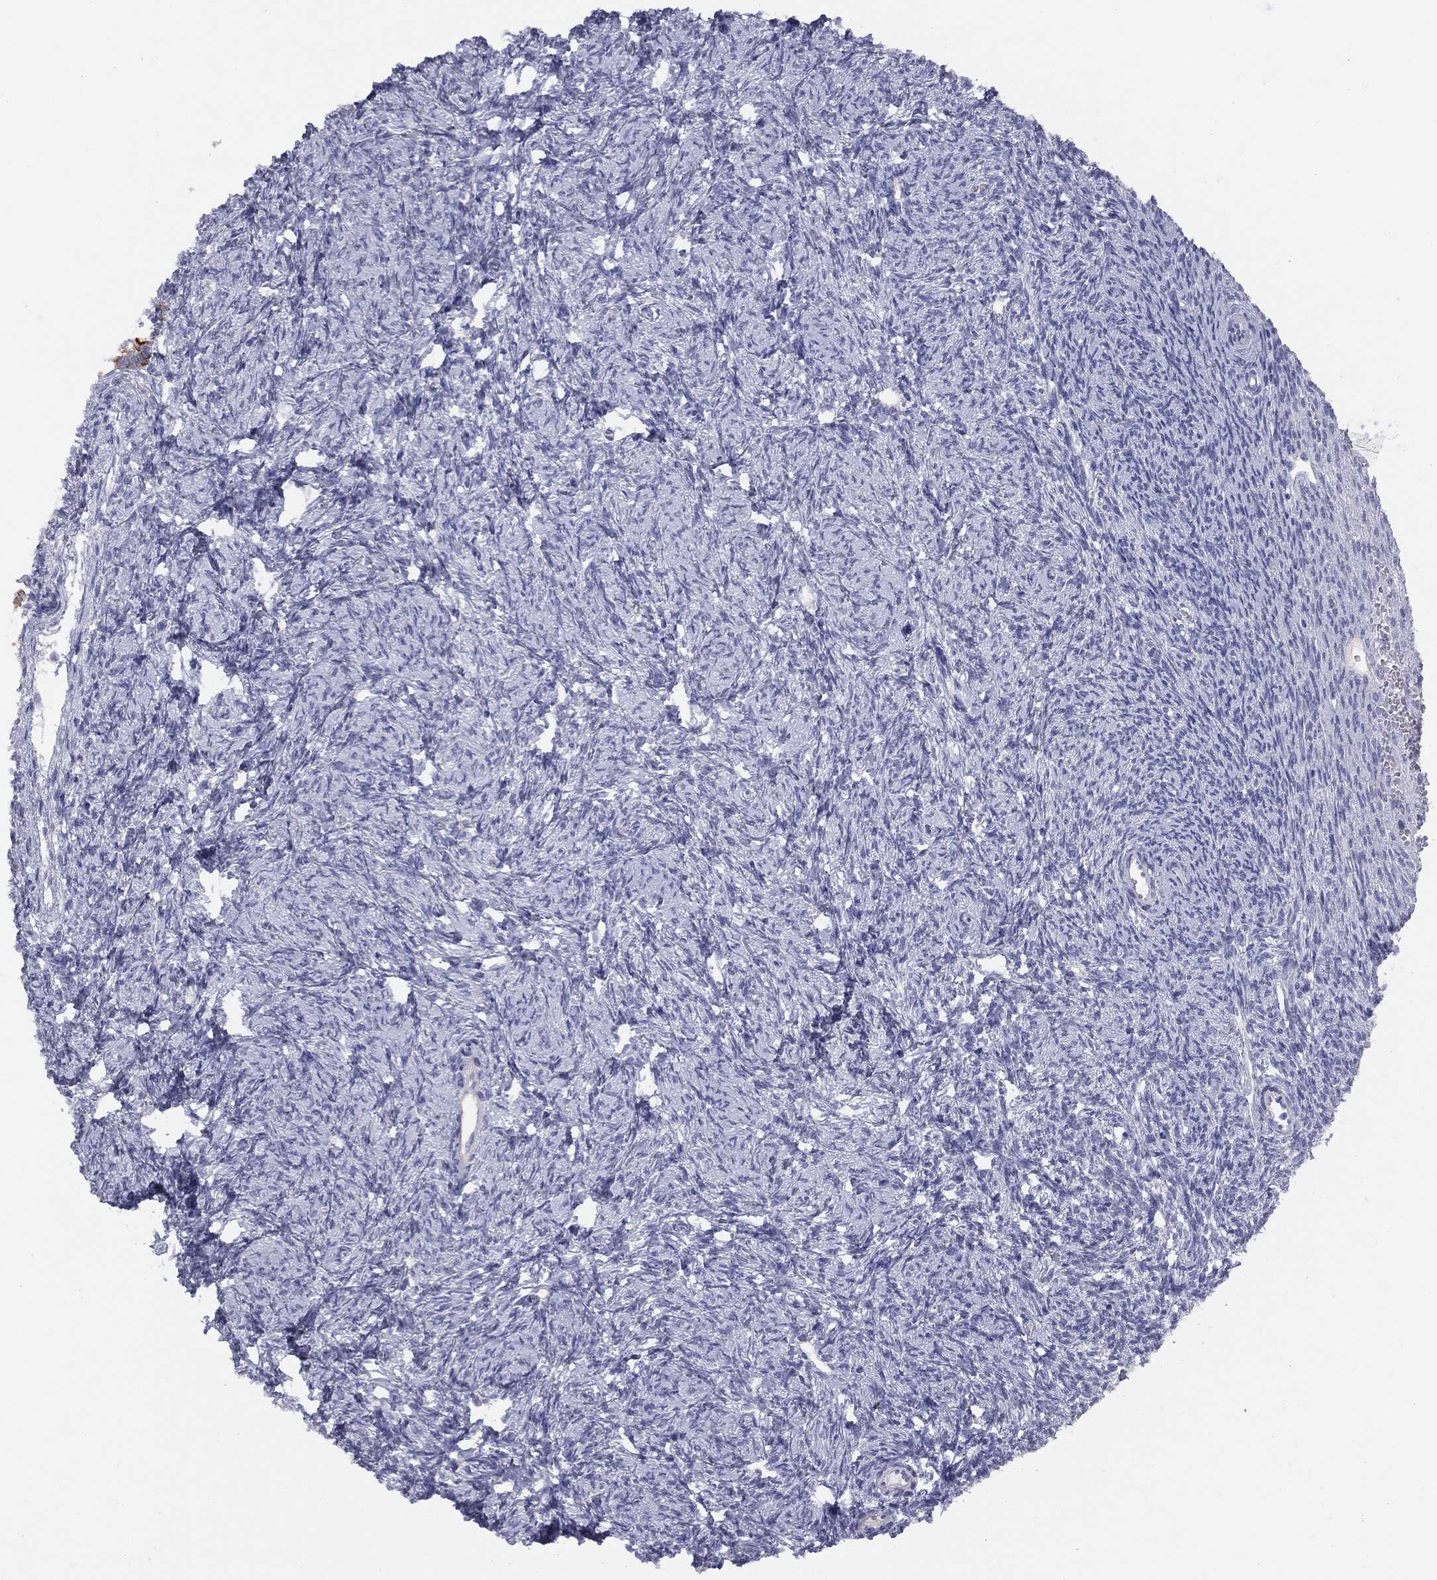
{"staining": {"intensity": "negative", "quantity": "none", "location": "none"}, "tissue": "ovary", "cell_type": "Follicle cells", "image_type": "normal", "snomed": [{"axis": "morphology", "description": "Normal tissue, NOS"}, {"axis": "topography", "description": "Fallopian tube"}, {"axis": "topography", "description": "Ovary"}], "caption": "Human ovary stained for a protein using IHC displays no expression in follicle cells.", "gene": "MUC1", "patient": {"sex": "female", "age": 33}}